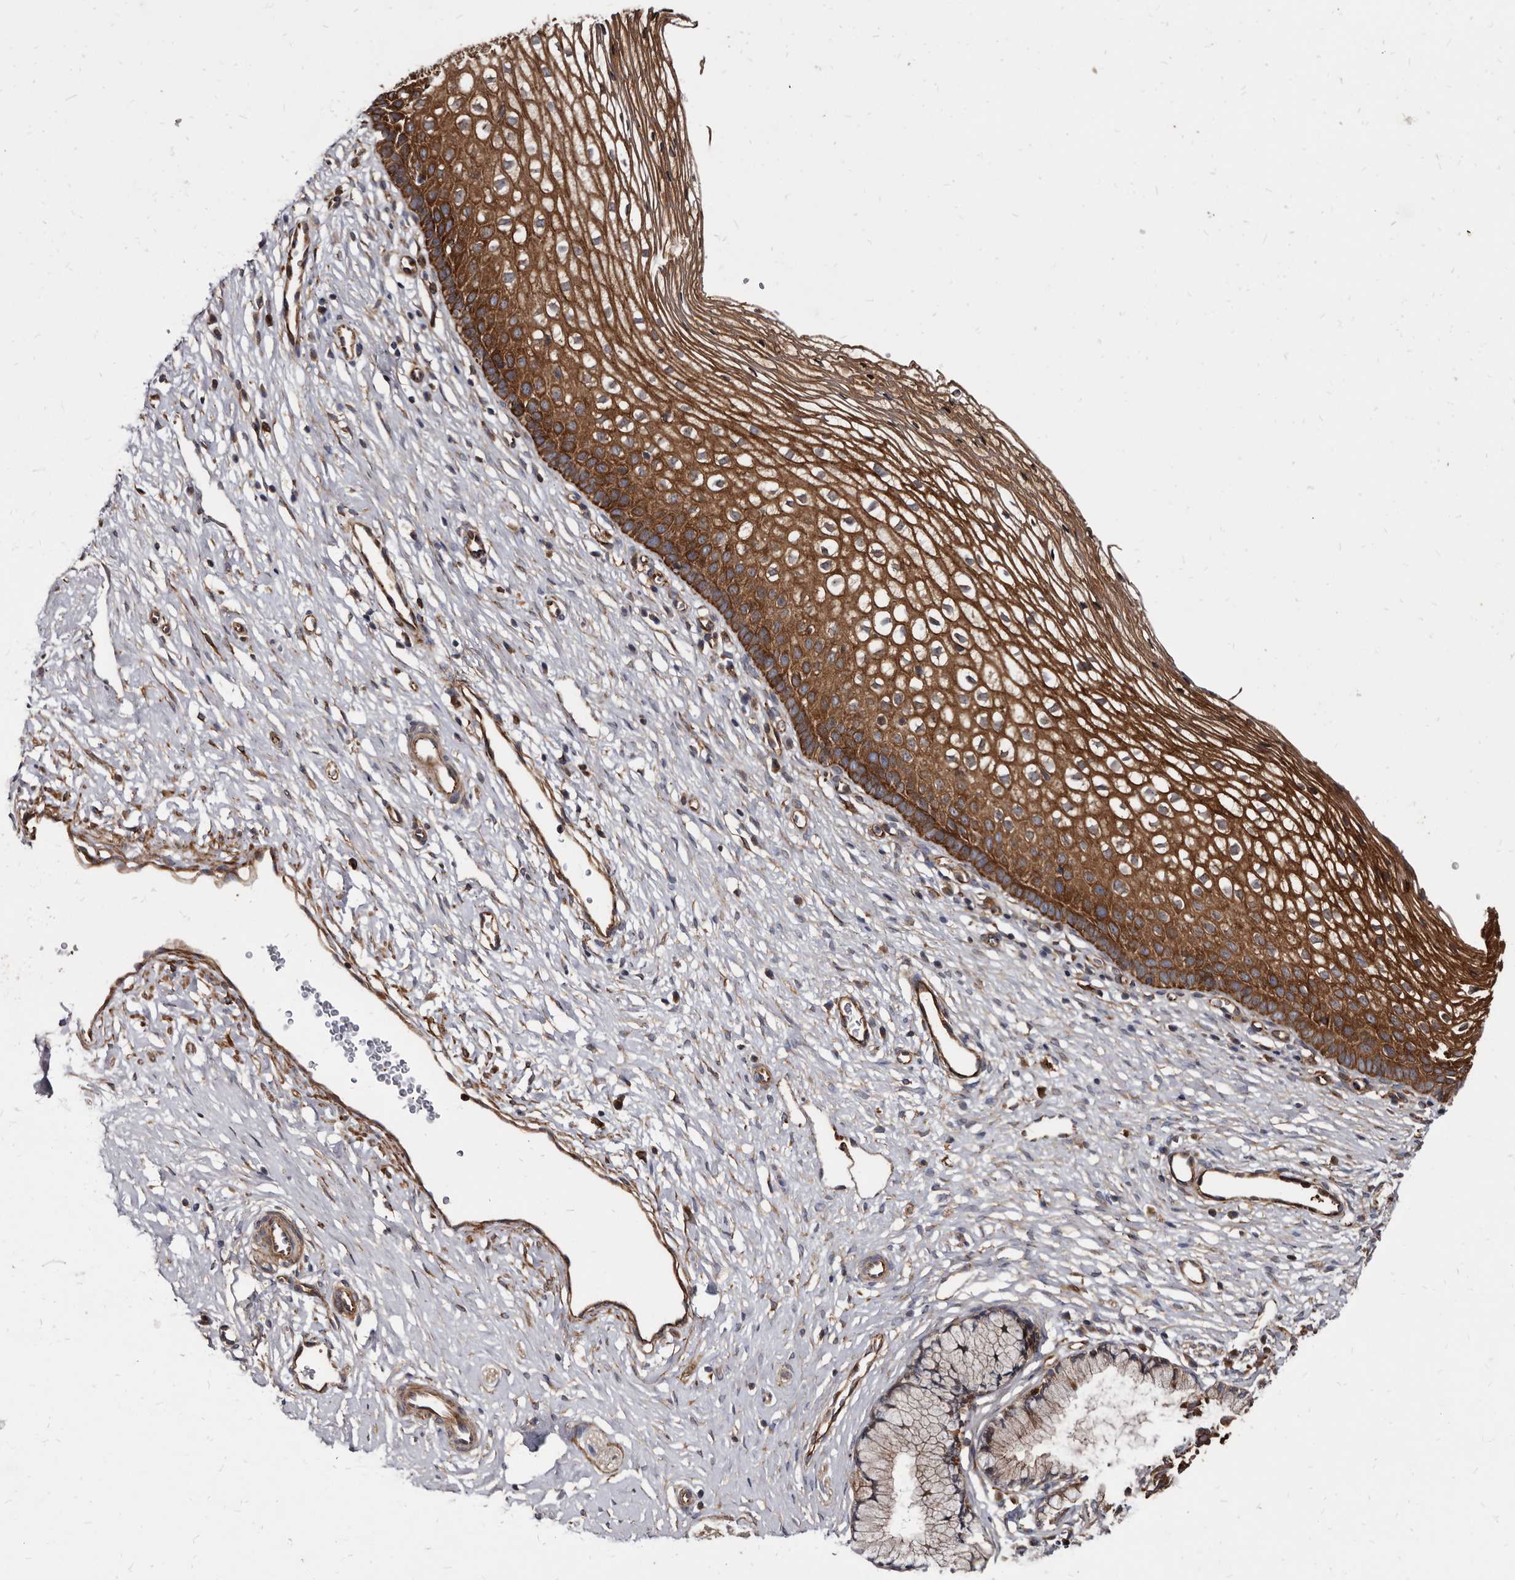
{"staining": {"intensity": "weak", "quantity": "<25%", "location": "cytoplasmic/membranous"}, "tissue": "cervix", "cell_type": "Glandular cells", "image_type": "normal", "snomed": [{"axis": "morphology", "description": "Normal tissue, NOS"}, {"axis": "topography", "description": "Cervix"}], "caption": "This is a micrograph of immunohistochemistry staining of benign cervix, which shows no staining in glandular cells. (DAB (3,3'-diaminobenzidine) IHC, high magnification).", "gene": "KCTD20", "patient": {"sex": "female", "age": 27}}